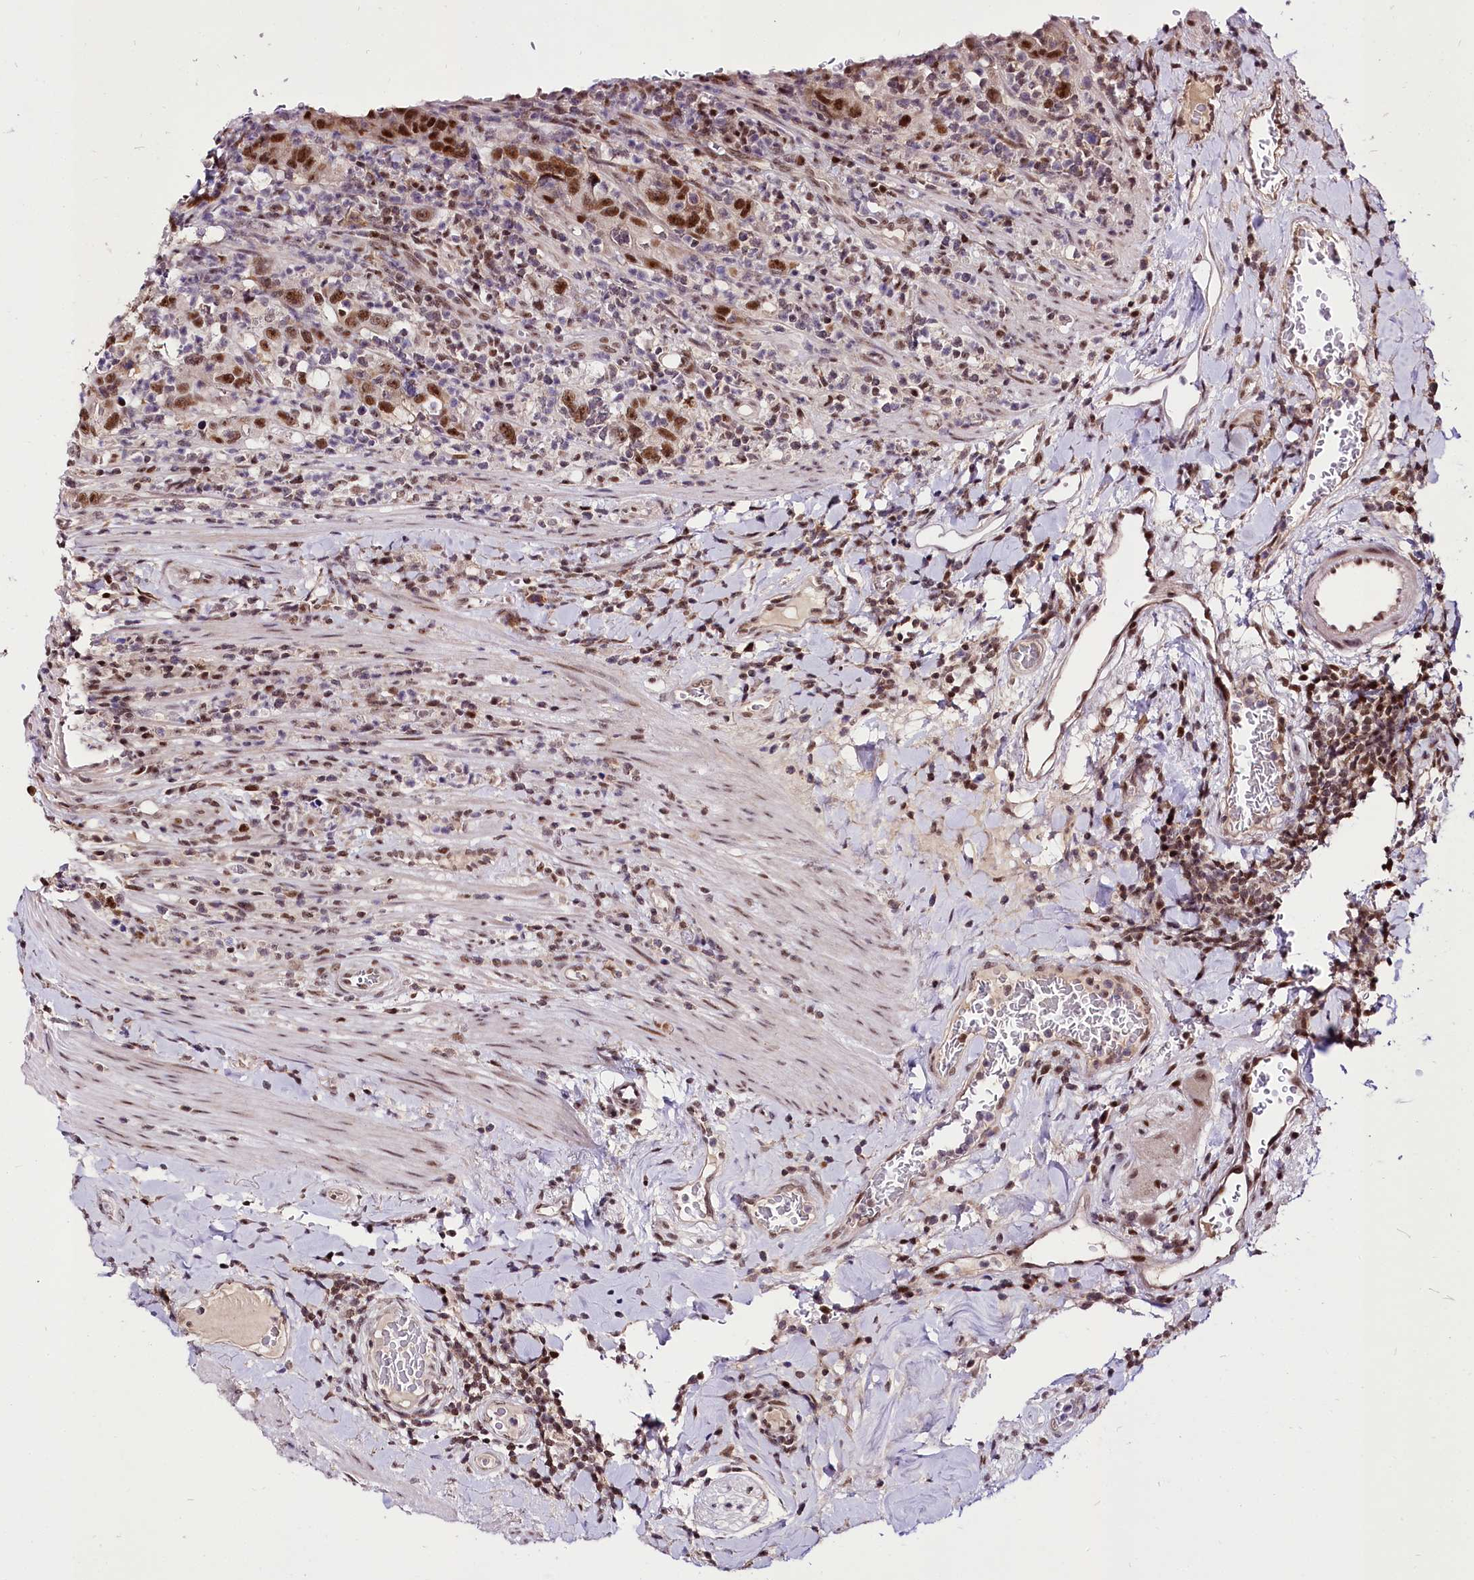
{"staining": {"intensity": "moderate", "quantity": ">75%", "location": "nuclear"}, "tissue": "colorectal cancer", "cell_type": "Tumor cells", "image_type": "cancer", "snomed": [{"axis": "morphology", "description": "Adenocarcinoma, NOS"}, {"axis": "topography", "description": "Colon"}], "caption": "A high-resolution histopathology image shows immunohistochemistry (IHC) staining of colorectal cancer (adenocarcinoma), which demonstrates moderate nuclear positivity in about >75% of tumor cells.", "gene": "POLA2", "patient": {"sex": "female", "age": 75}}